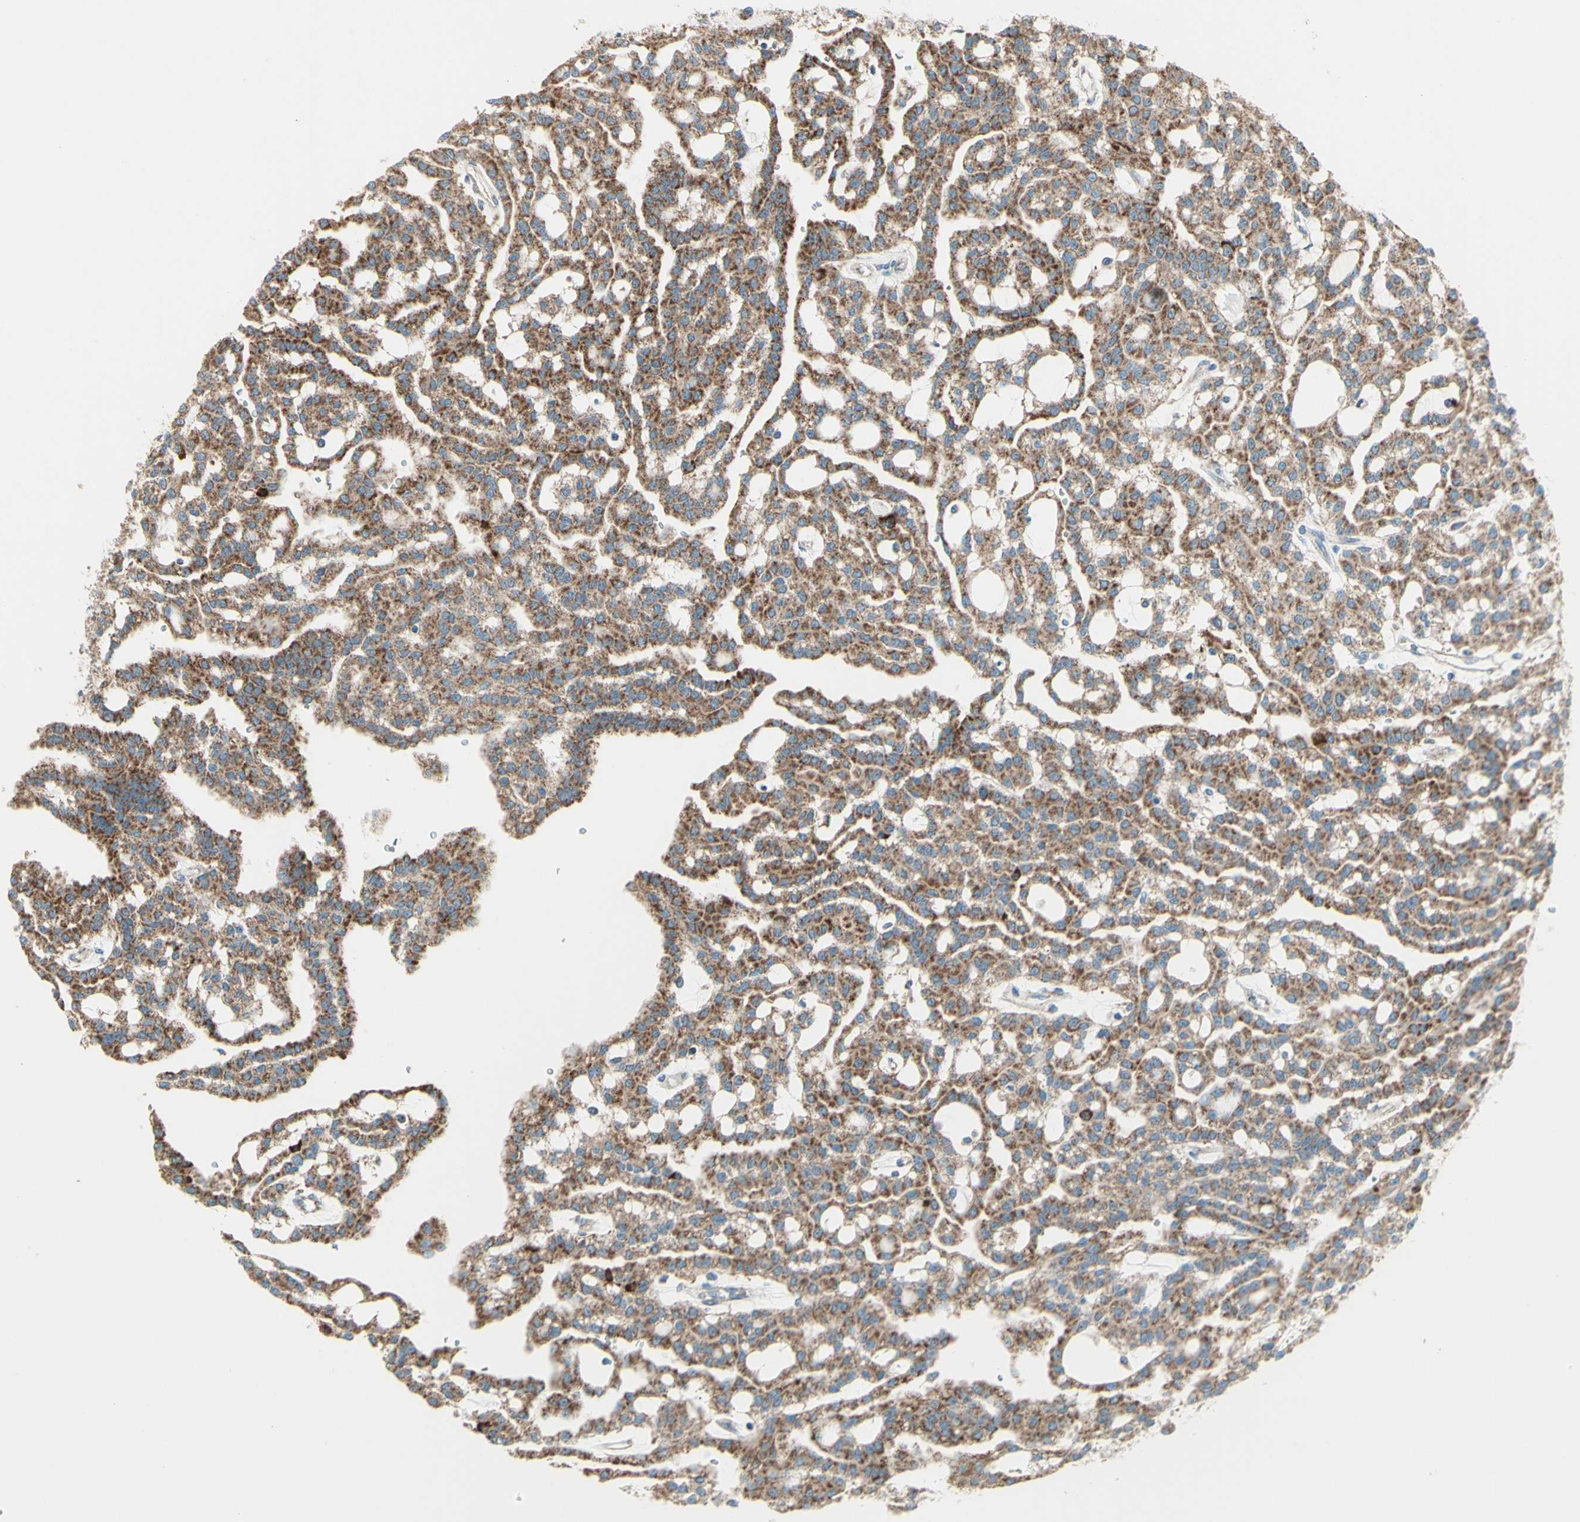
{"staining": {"intensity": "strong", "quantity": ">75%", "location": "cytoplasmic/membranous"}, "tissue": "renal cancer", "cell_type": "Tumor cells", "image_type": "cancer", "snomed": [{"axis": "morphology", "description": "Adenocarcinoma, NOS"}, {"axis": "topography", "description": "Kidney"}], "caption": "Immunohistochemical staining of human renal cancer demonstrates high levels of strong cytoplasmic/membranous staining in approximately >75% of tumor cells.", "gene": "RHOT1", "patient": {"sex": "male", "age": 63}}